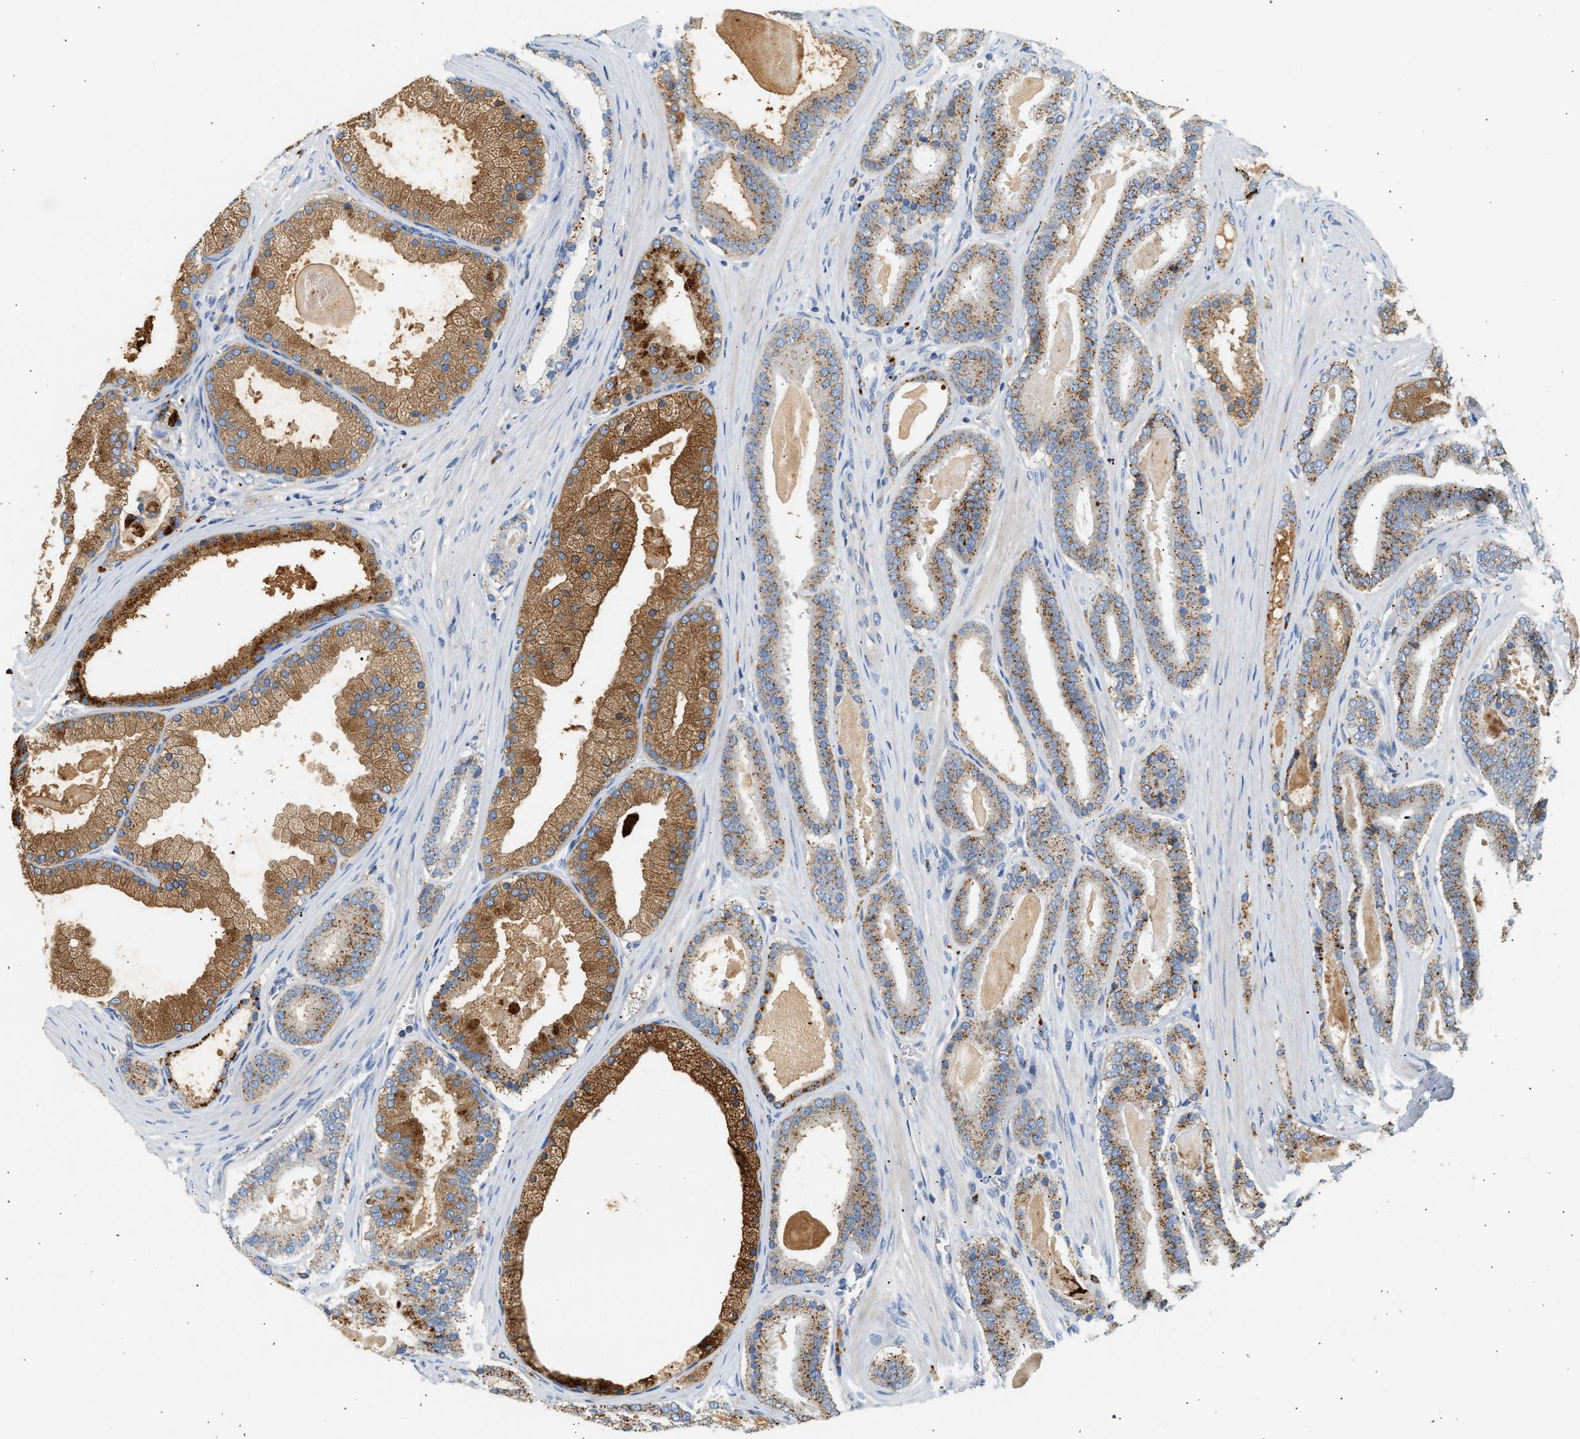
{"staining": {"intensity": "strong", "quantity": "25%-75%", "location": "cytoplasmic/membranous"}, "tissue": "prostate cancer", "cell_type": "Tumor cells", "image_type": "cancer", "snomed": [{"axis": "morphology", "description": "Adenocarcinoma, High grade"}, {"axis": "topography", "description": "Prostate"}], "caption": "Immunohistochemical staining of prostate adenocarcinoma (high-grade) reveals high levels of strong cytoplasmic/membranous protein positivity in about 25%-75% of tumor cells.", "gene": "ENTHD1", "patient": {"sex": "male", "age": 60}}